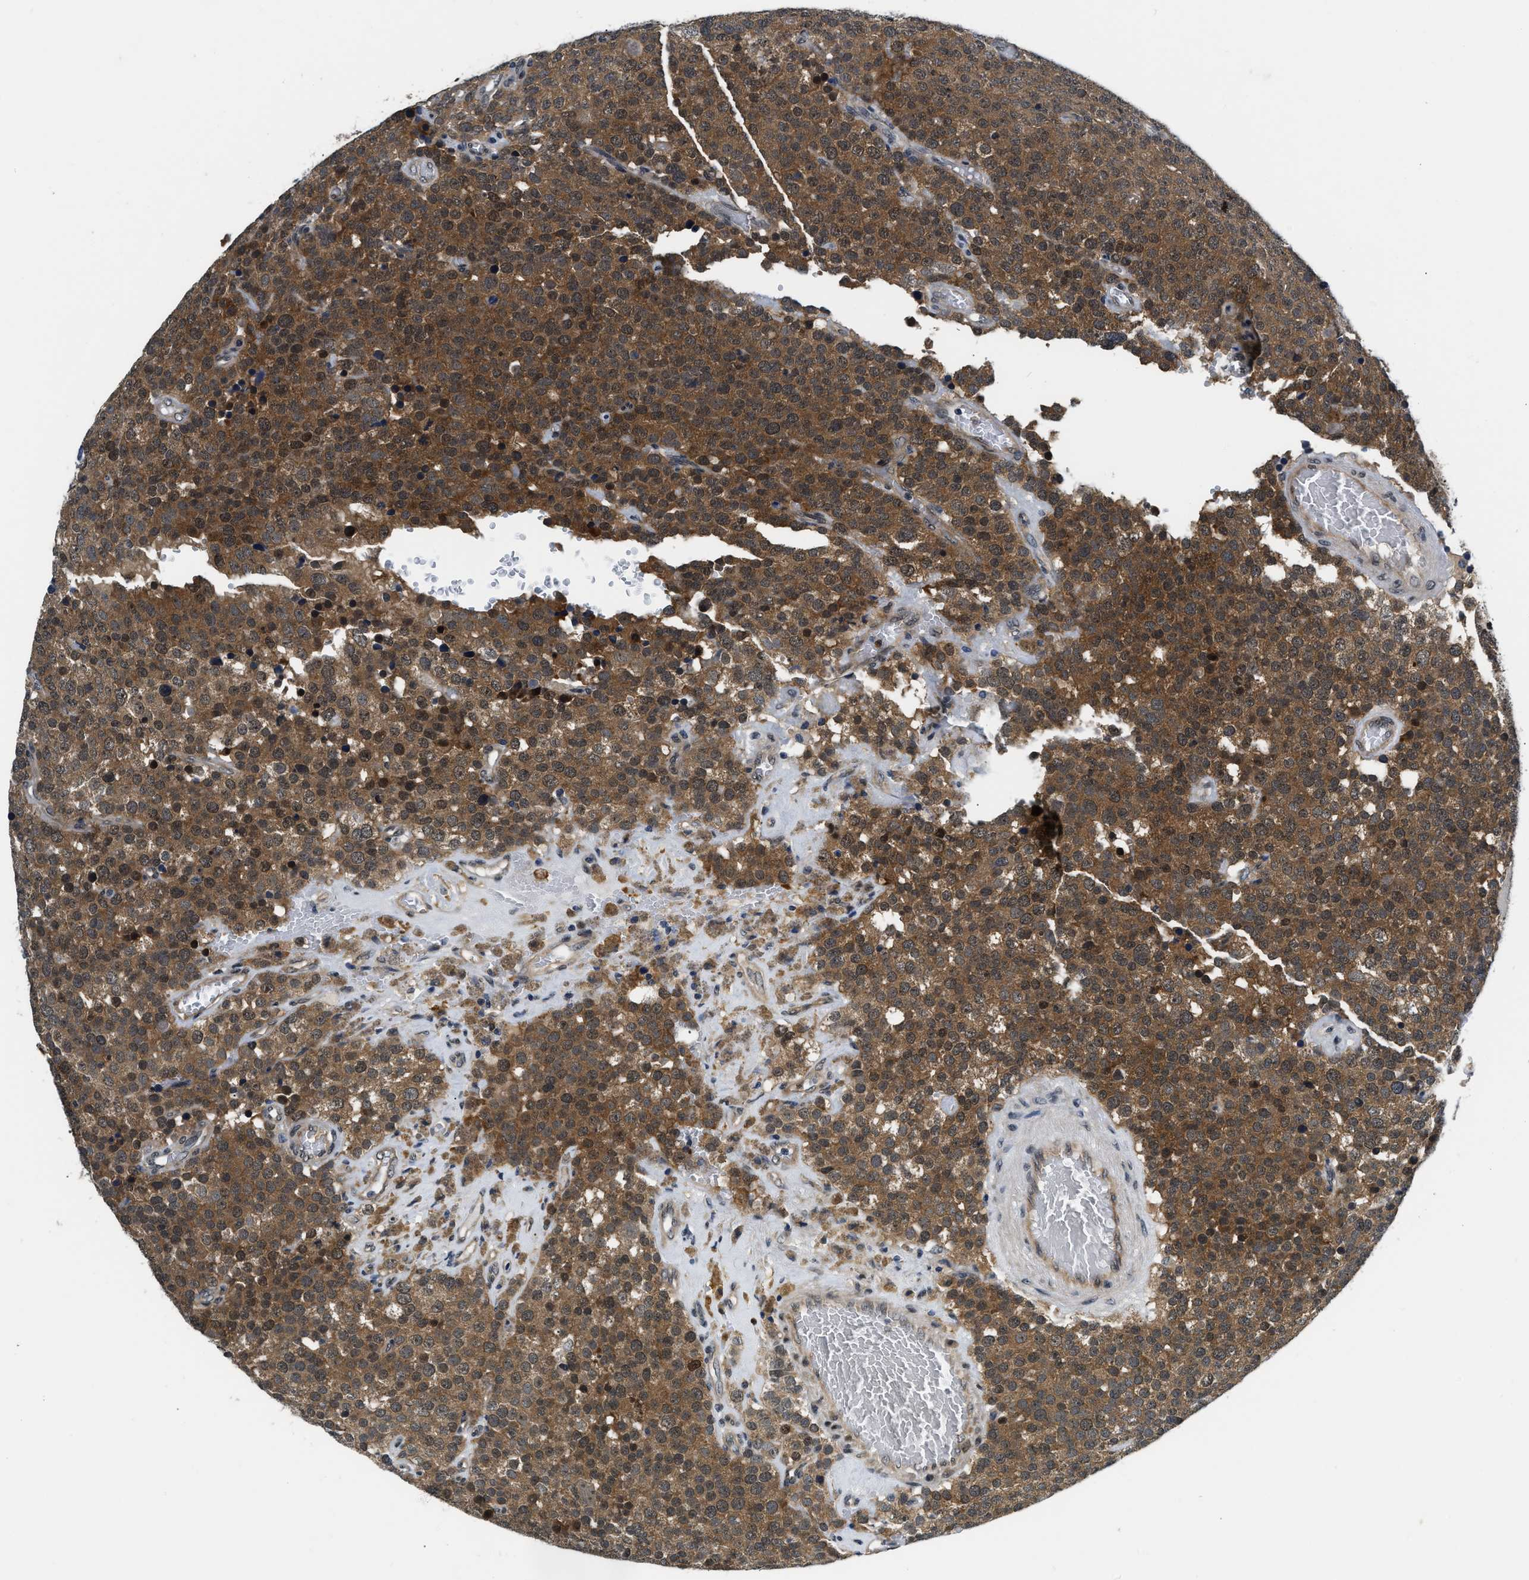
{"staining": {"intensity": "strong", "quantity": ">75%", "location": "cytoplasmic/membranous"}, "tissue": "testis cancer", "cell_type": "Tumor cells", "image_type": "cancer", "snomed": [{"axis": "morphology", "description": "Normal tissue, NOS"}, {"axis": "morphology", "description": "Seminoma, NOS"}, {"axis": "topography", "description": "Testis"}], "caption": "A high amount of strong cytoplasmic/membranous positivity is present in approximately >75% of tumor cells in seminoma (testis) tissue.", "gene": "SMAD4", "patient": {"sex": "male", "age": 71}}